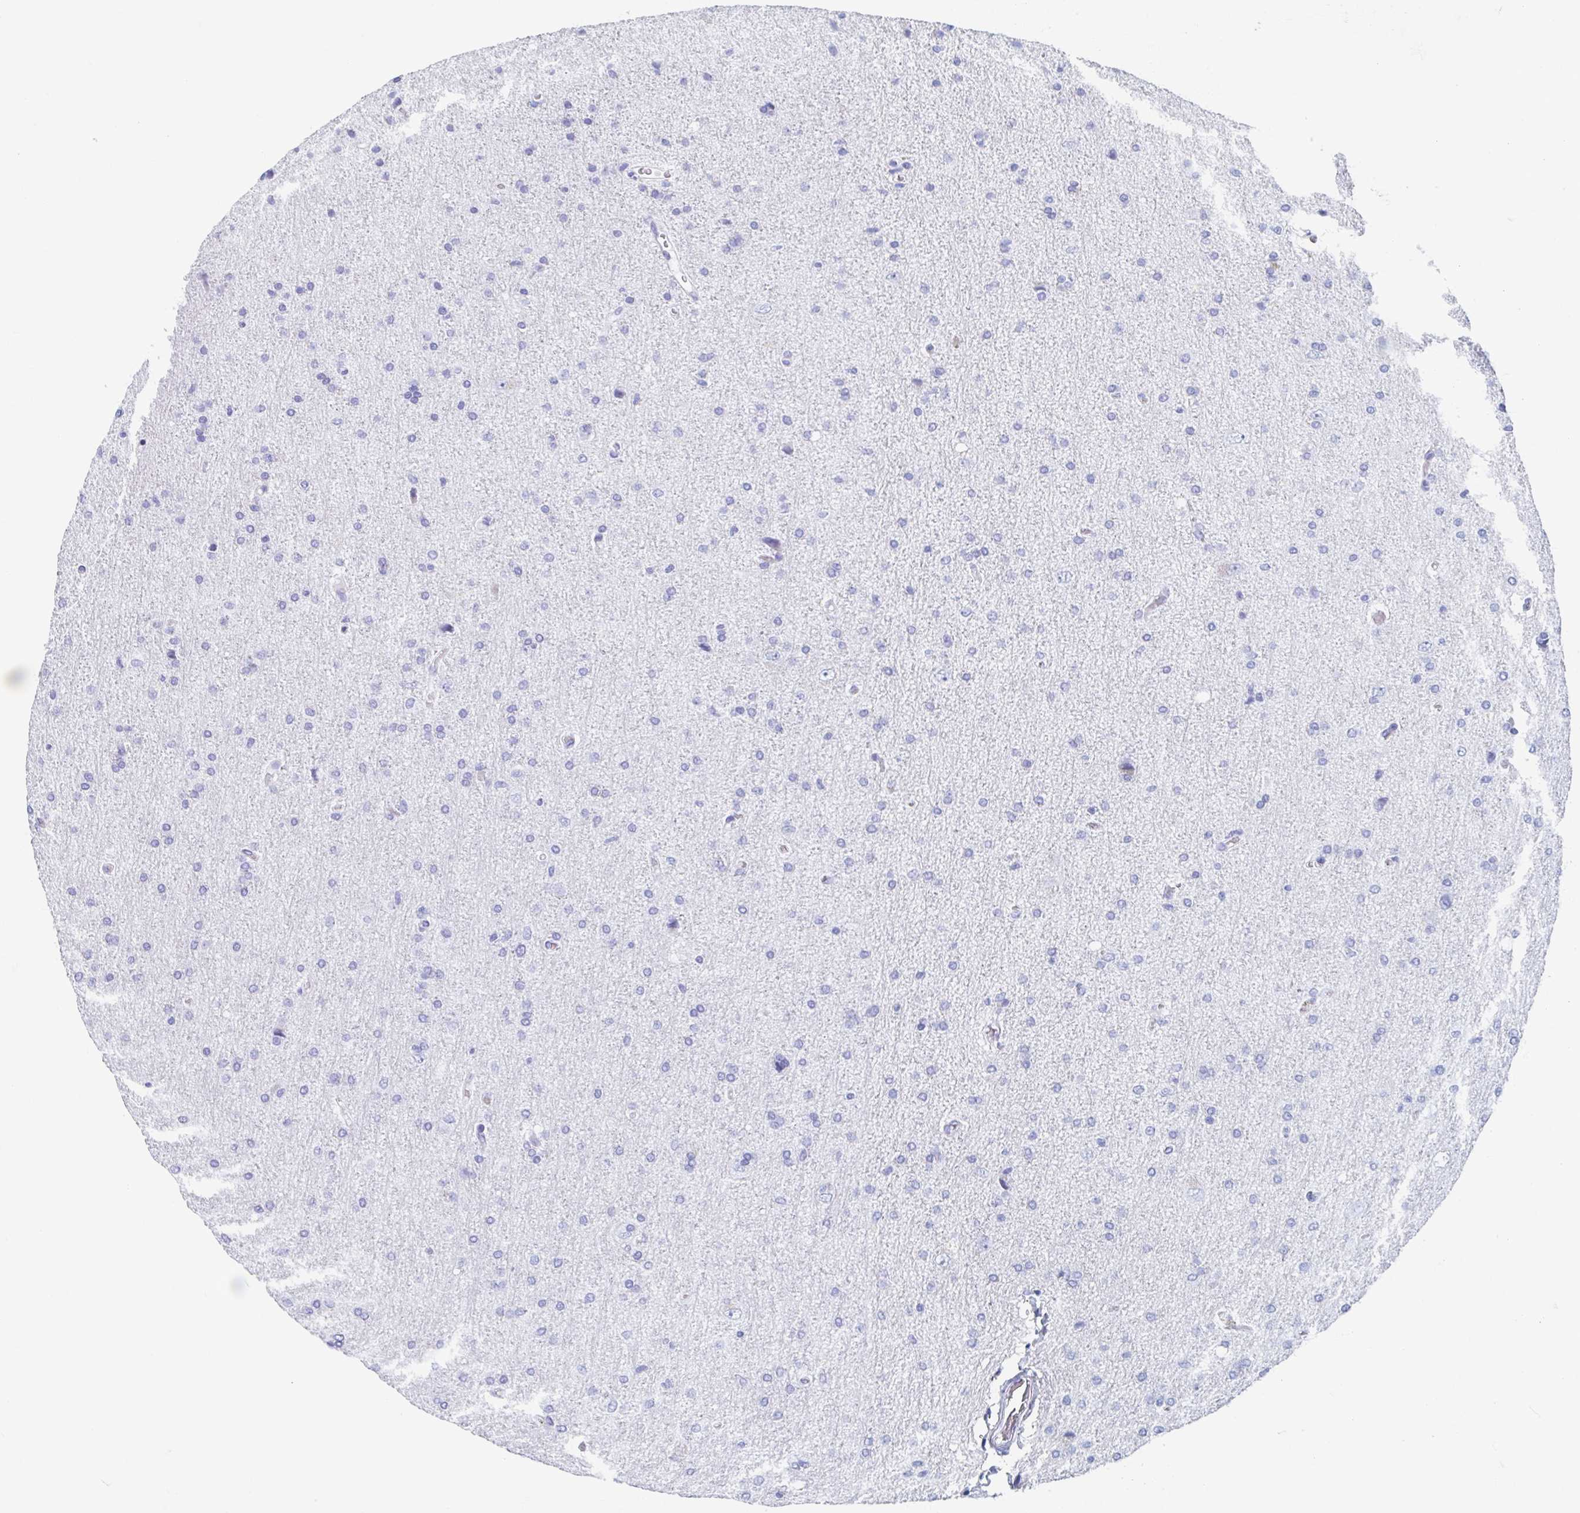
{"staining": {"intensity": "negative", "quantity": "none", "location": "none"}, "tissue": "glioma", "cell_type": "Tumor cells", "image_type": "cancer", "snomed": [{"axis": "morphology", "description": "Glioma, malignant, High grade"}, {"axis": "topography", "description": "Cerebral cortex"}], "caption": "A micrograph of glioma stained for a protein exhibits no brown staining in tumor cells.", "gene": "C10orf53", "patient": {"sex": "male", "age": 70}}